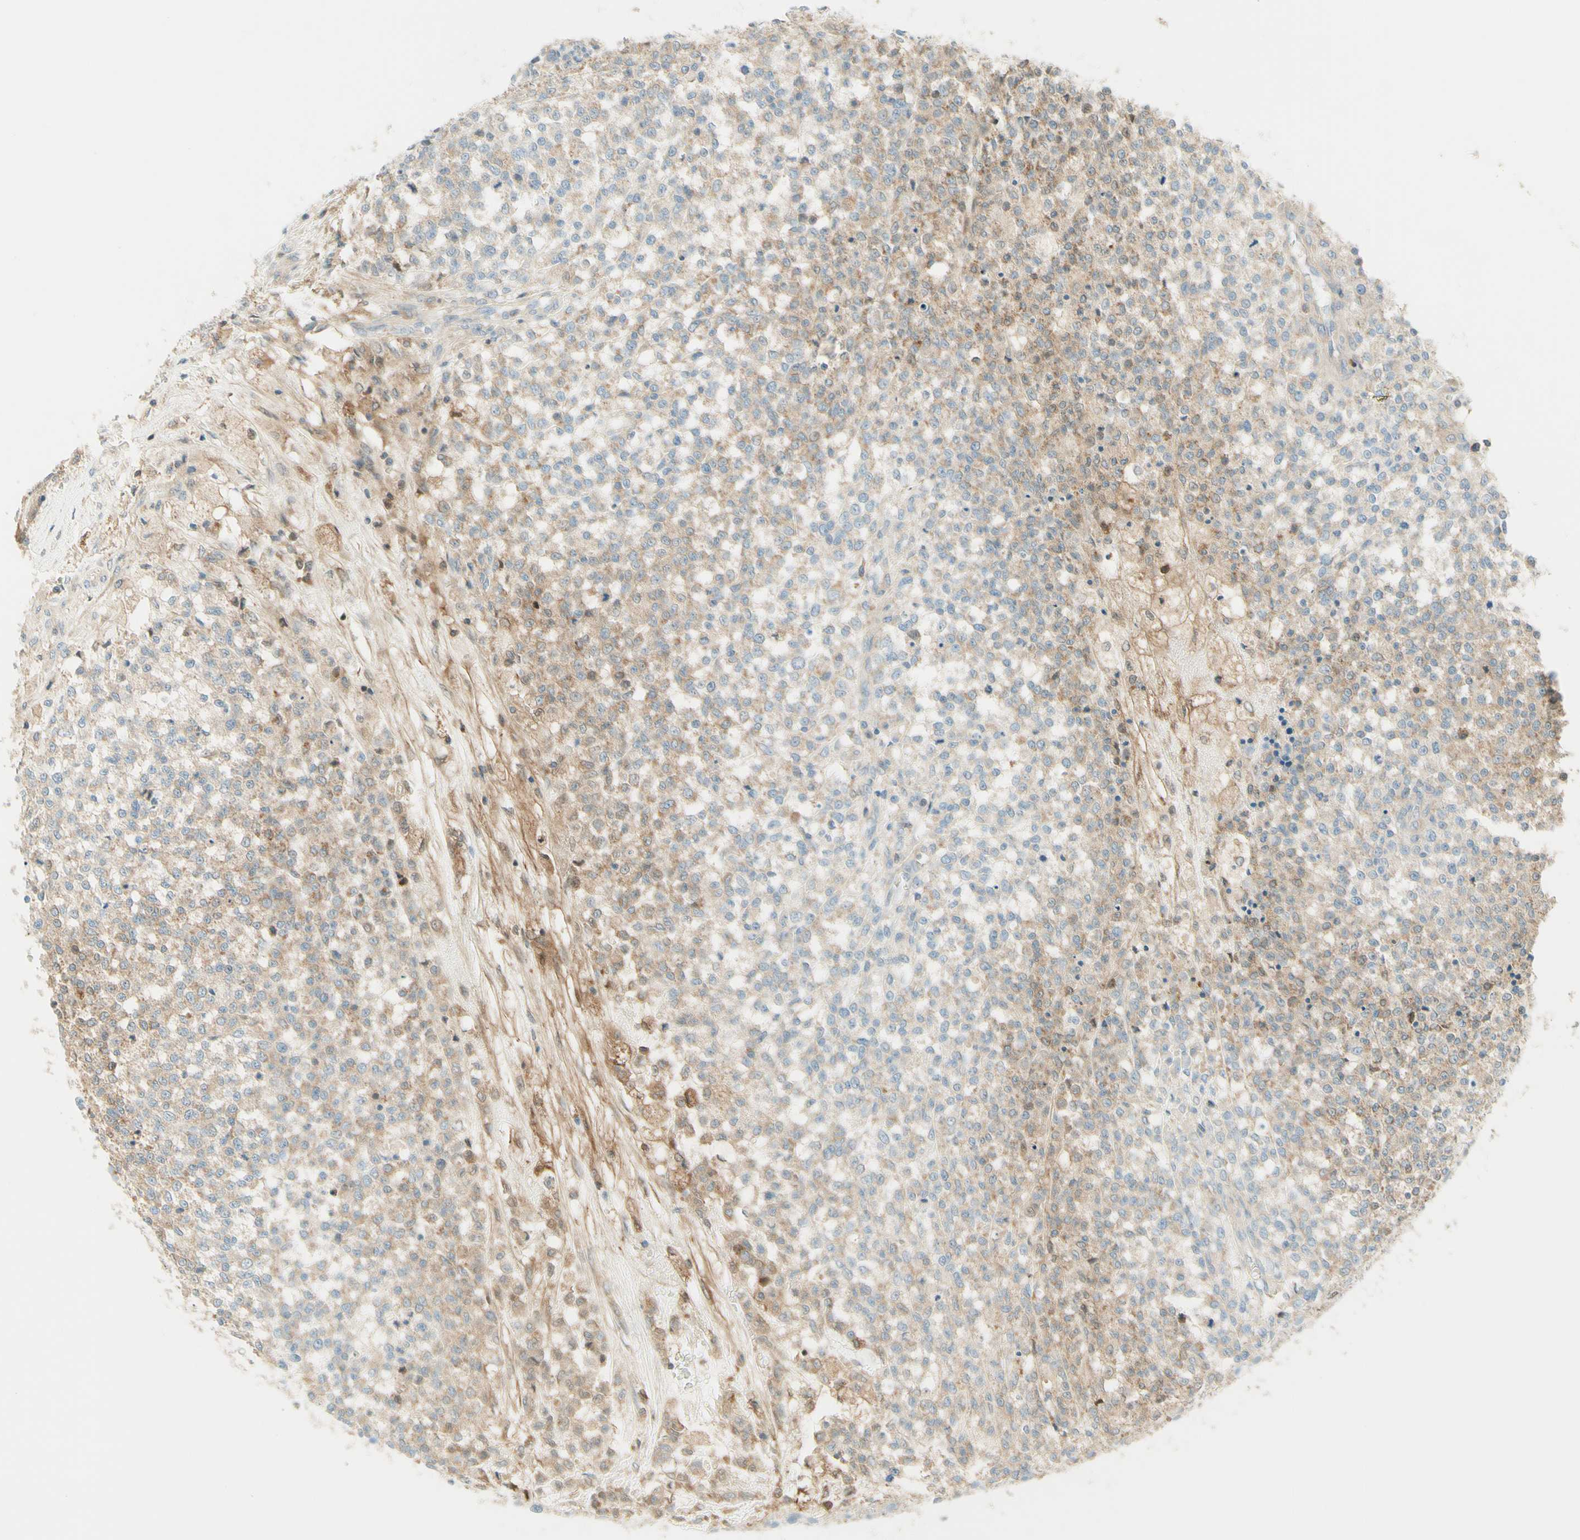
{"staining": {"intensity": "moderate", "quantity": ">75%", "location": "cytoplasmic/membranous"}, "tissue": "testis cancer", "cell_type": "Tumor cells", "image_type": "cancer", "snomed": [{"axis": "morphology", "description": "Seminoma, NOS"}, {"axis": "topography", "description": "Testis"}], "caption": "Immunohistochemistry image of neoplastic tissue: human testis cancer stained using IHC shows medium levels of moderate protein expression localized specifically in the cytoplasmic/membranous of tumor cells, appearing as a cytoplasmic/membranous brown color.", "gene": "PROM1", "patient": {"sex": "male", "age": 59}}